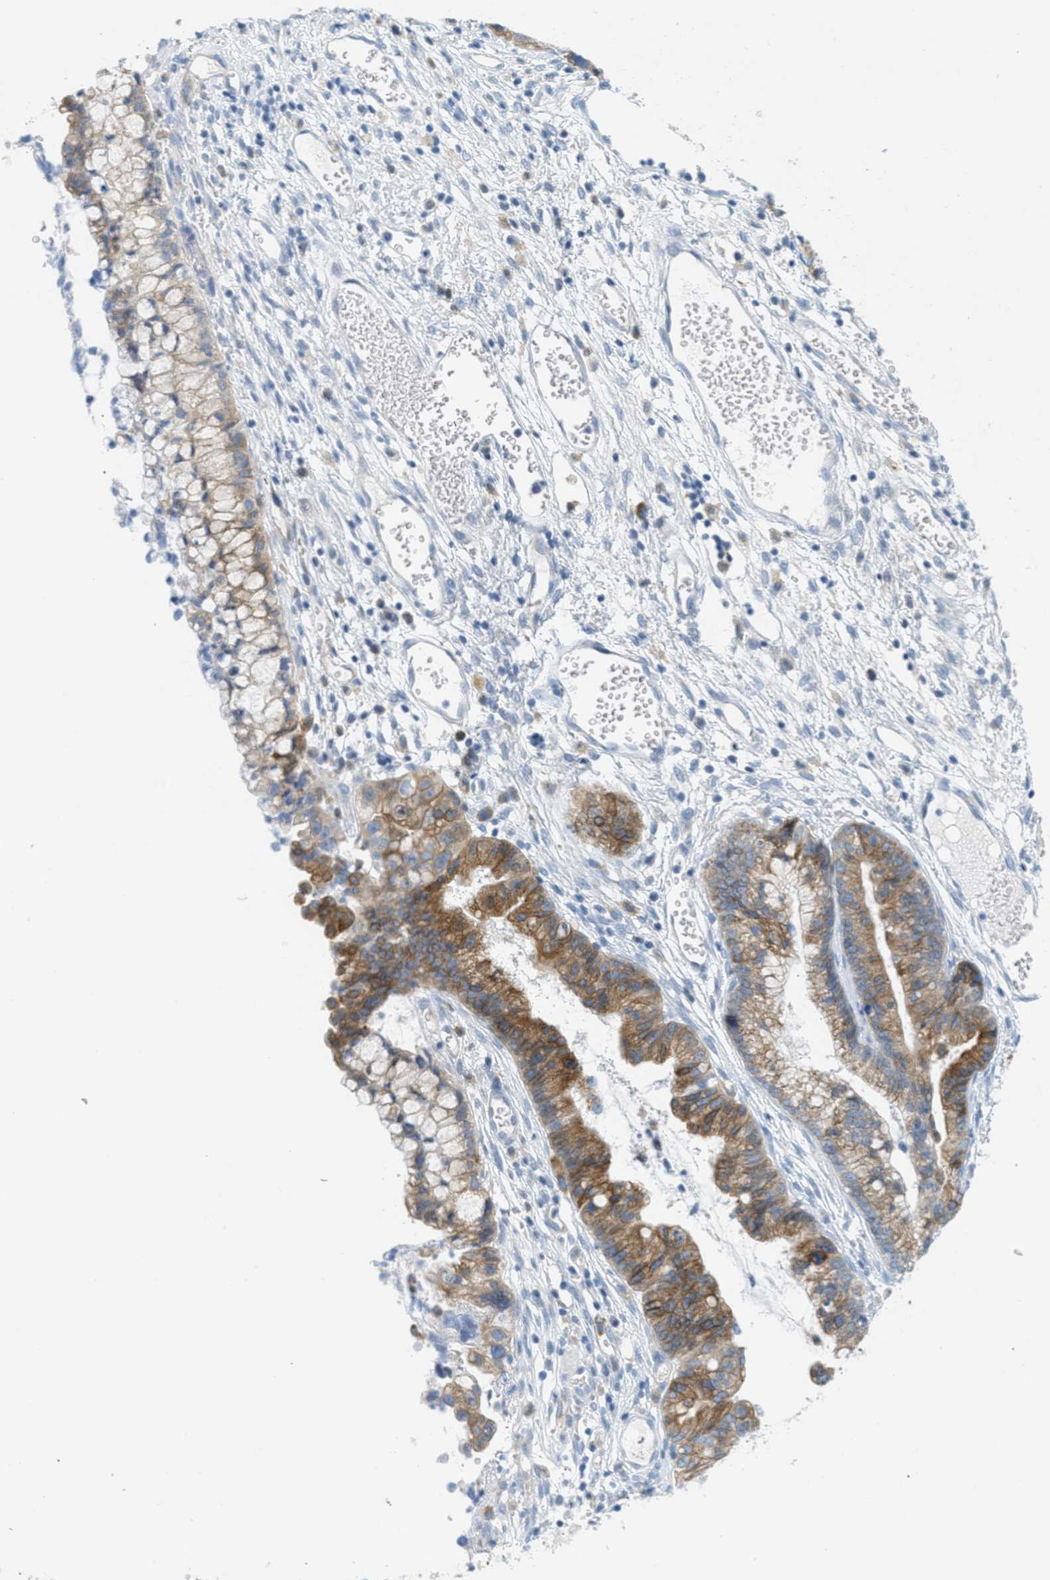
{"staining": {"intensity": "moderate", "quantity": ">75%", "location": "cytoplasmic/membranous"}, "tissue": "cervical cancer", "cell_type": "Tumor cells", "image_type": "cancer", "snomed": [{"axis": "morphology", "description": "Adenocarcinoma, NOS"}, {"axis": "topography", "description": "Cervix"}], "caption": "Approximately >75% of tumor cells in human cervical cancer (adenocarcinoma) reveal moderate cytoplasmic/membranous protein expression as visualized by brown immunohistochemical staining.", "gene": "TEX264", "patient": {"sex": "female", "age": 44}}